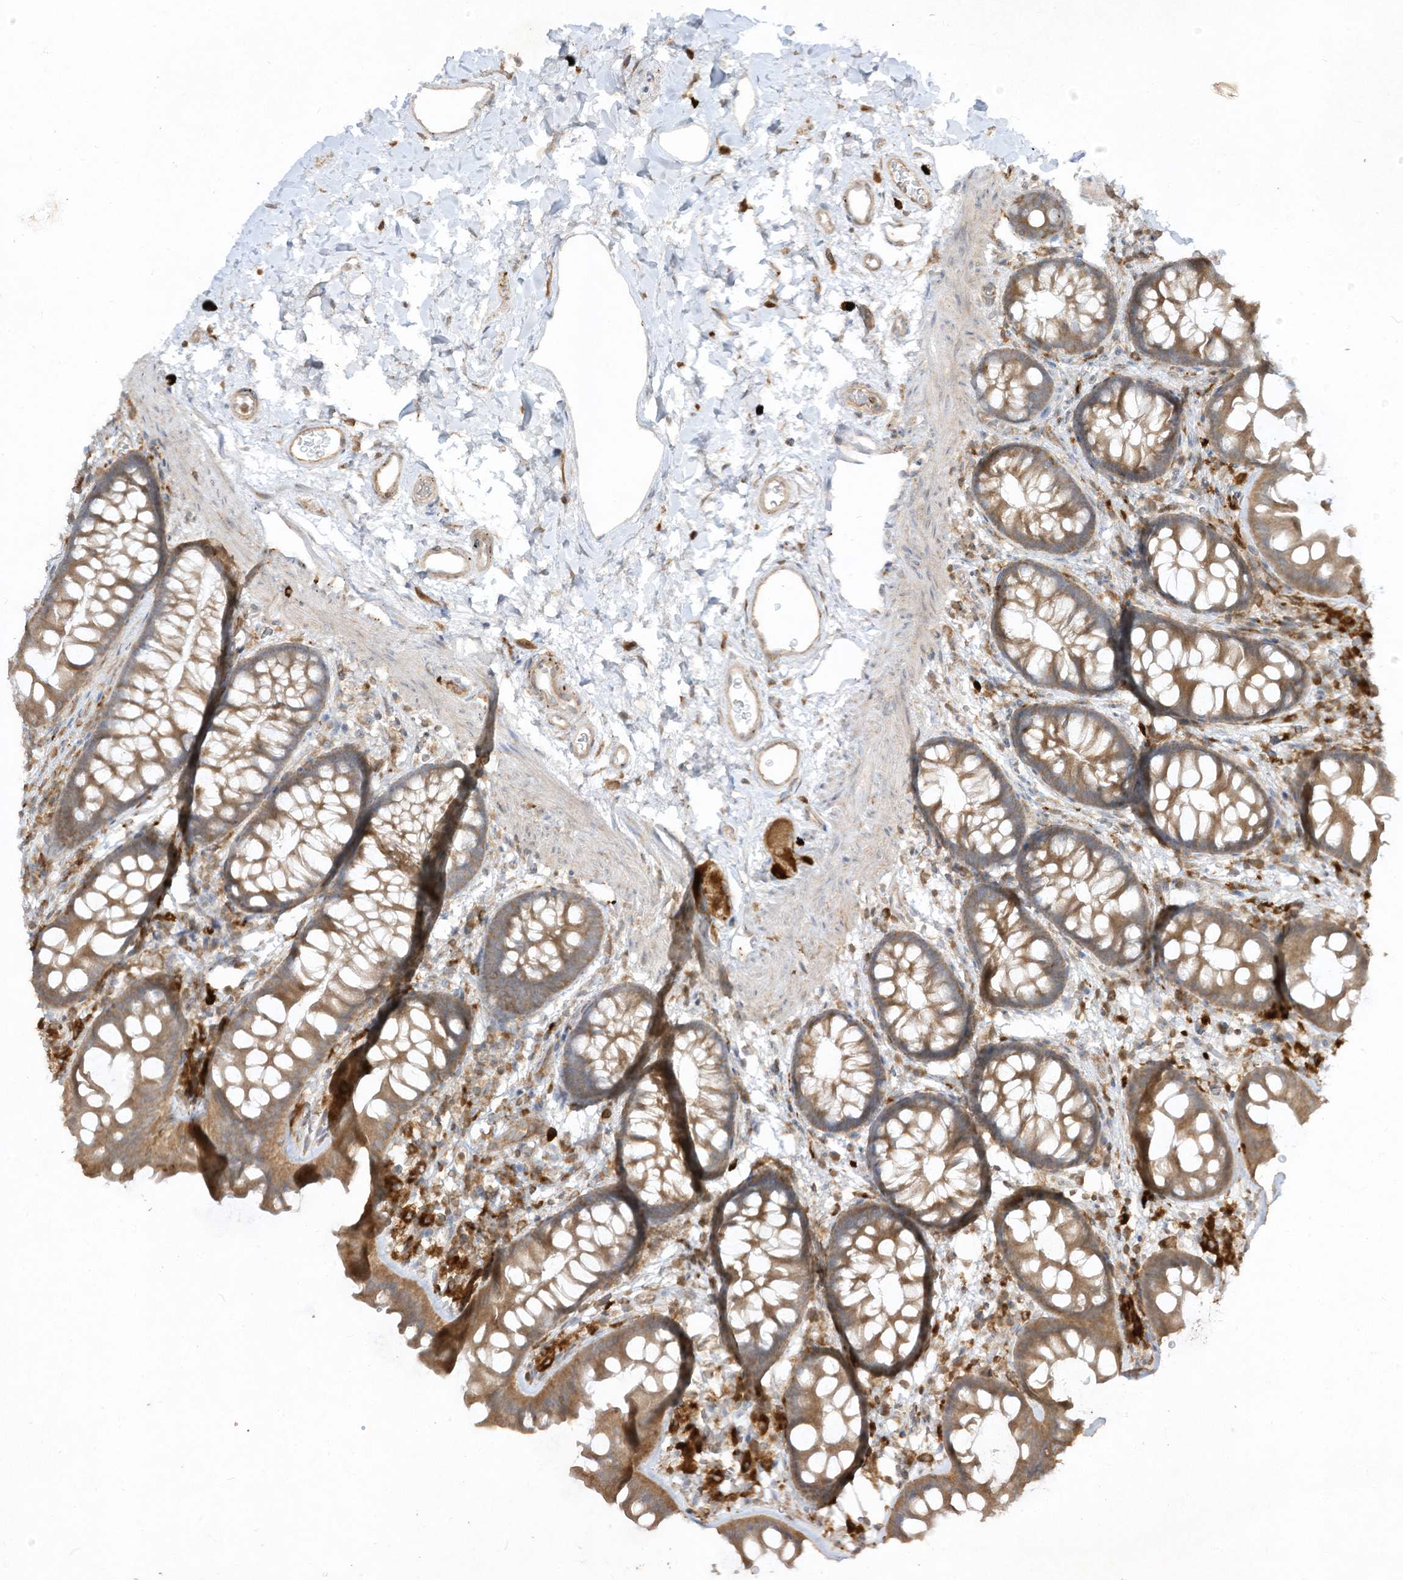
{"staining": {"intensity": "weak", "quantity": "25%-75%", "location": "cytoplasmic/membranous"}, "tissue": "colon", "cell_type": "Endothelial cells", "image_type": "normal", "snomed": [{"axis": "morphology", "description": "Normal tissue, NOS"}, {"axis": "topography", "description": "Colon"}], "caption": "Unremarkable colon shows weak cytoplasmic/membranous staining in approximately 25%-75% of endothelial cells, visualized by immunohistochemistry. The staining is performed using DAB brown chromogen to label protein expression. The nuclei are counter-stained blue using hematoxylin.", "gene": "LDAH", "patient": {"sex": "female", "age": 62}}